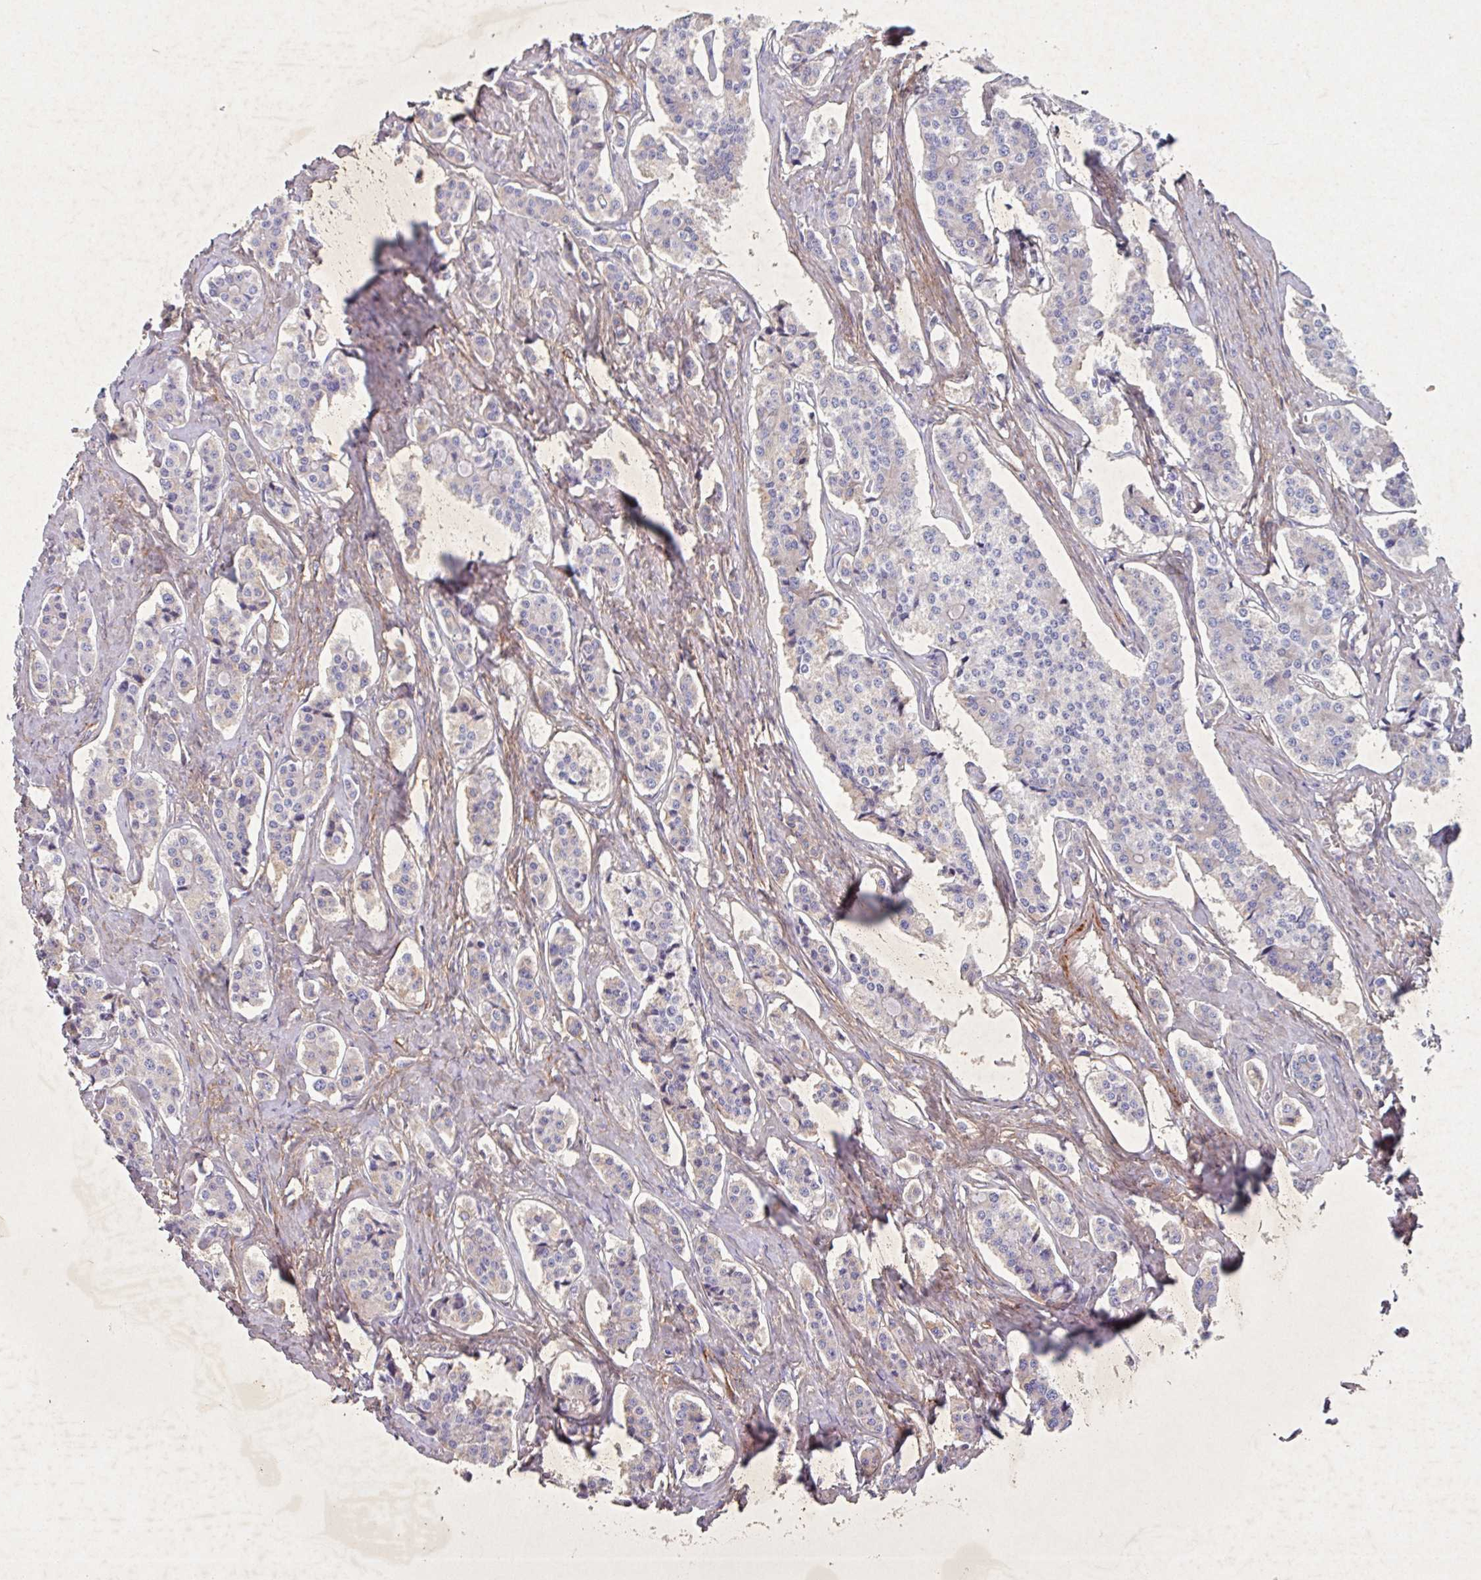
{"staining": {"intensity": "negative", "quantity": "none", "location": "none"}, "tissue": "carcinoid", "cell_type": "Tumor cells", "image_type": "cancer", "snomed": [{"axis": "morphology", "description": "Carcinoid, malignant, NOS"}, {"axis": "topography", "description": "Small intestine"}], "caption": "There is no significant positivity in tumor cells of carcinoid.", "gene": "ATP2C2", "patient": {"sex": "male", "age": 63}}